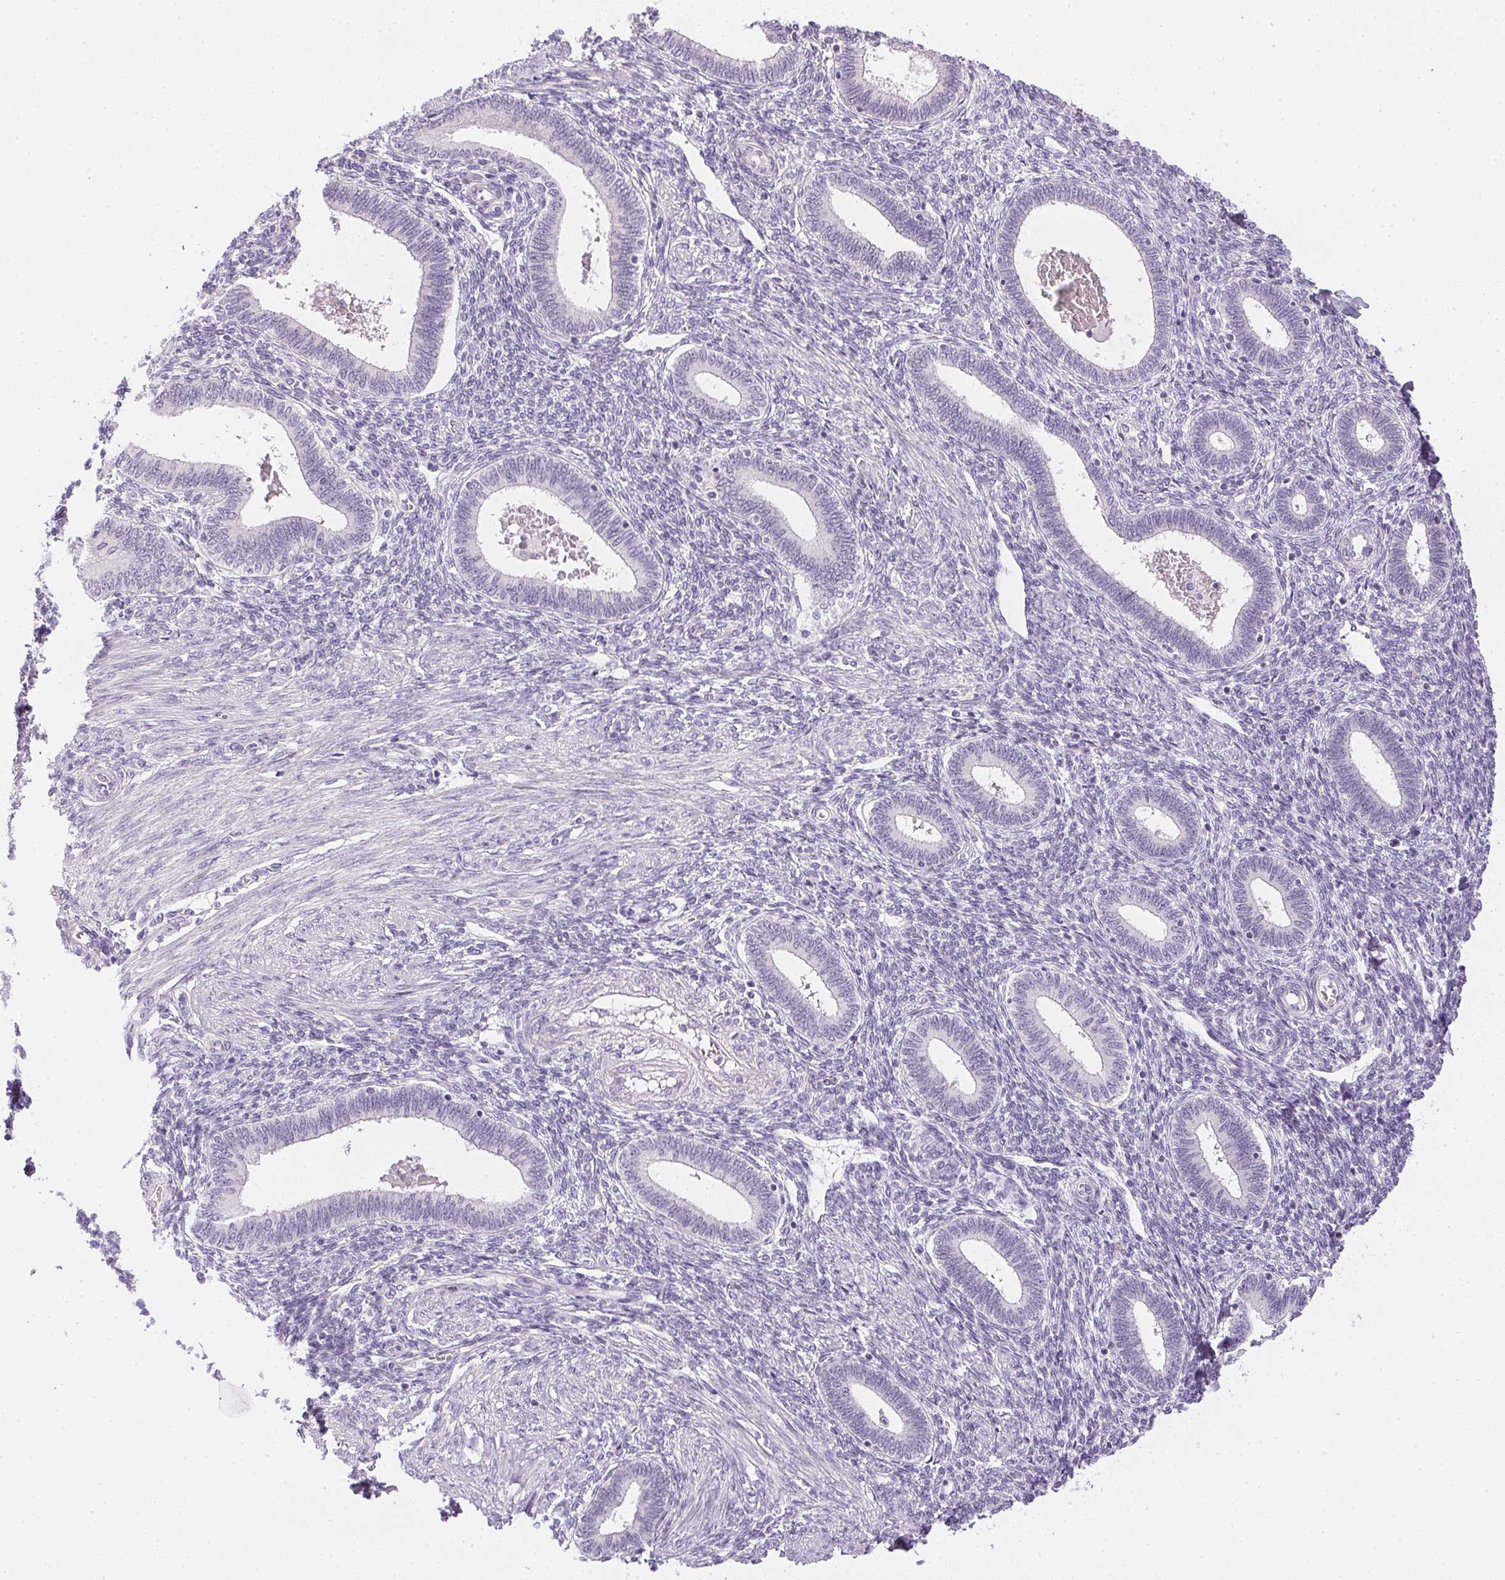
{"staining": {"intensity": "negative", "quantity": "none", "location": "none"}, "tissue": "endometrium", "cell_type": "Cells in endometrial stroma", "image_type": "normal", "snomed": [{"axis": "morphology", "description": "Normal tissue, NOS"}, {"axis": "topography", "description": "Endometrium"}], "caption": "Cells in endometrial stroma are negative for brown protein staining in normal endometrium. (Brightfield microscopy of DAB IHC at high magnification).", "gene": "GSDMC", "patient": {"sex": "female", "age": 42}}